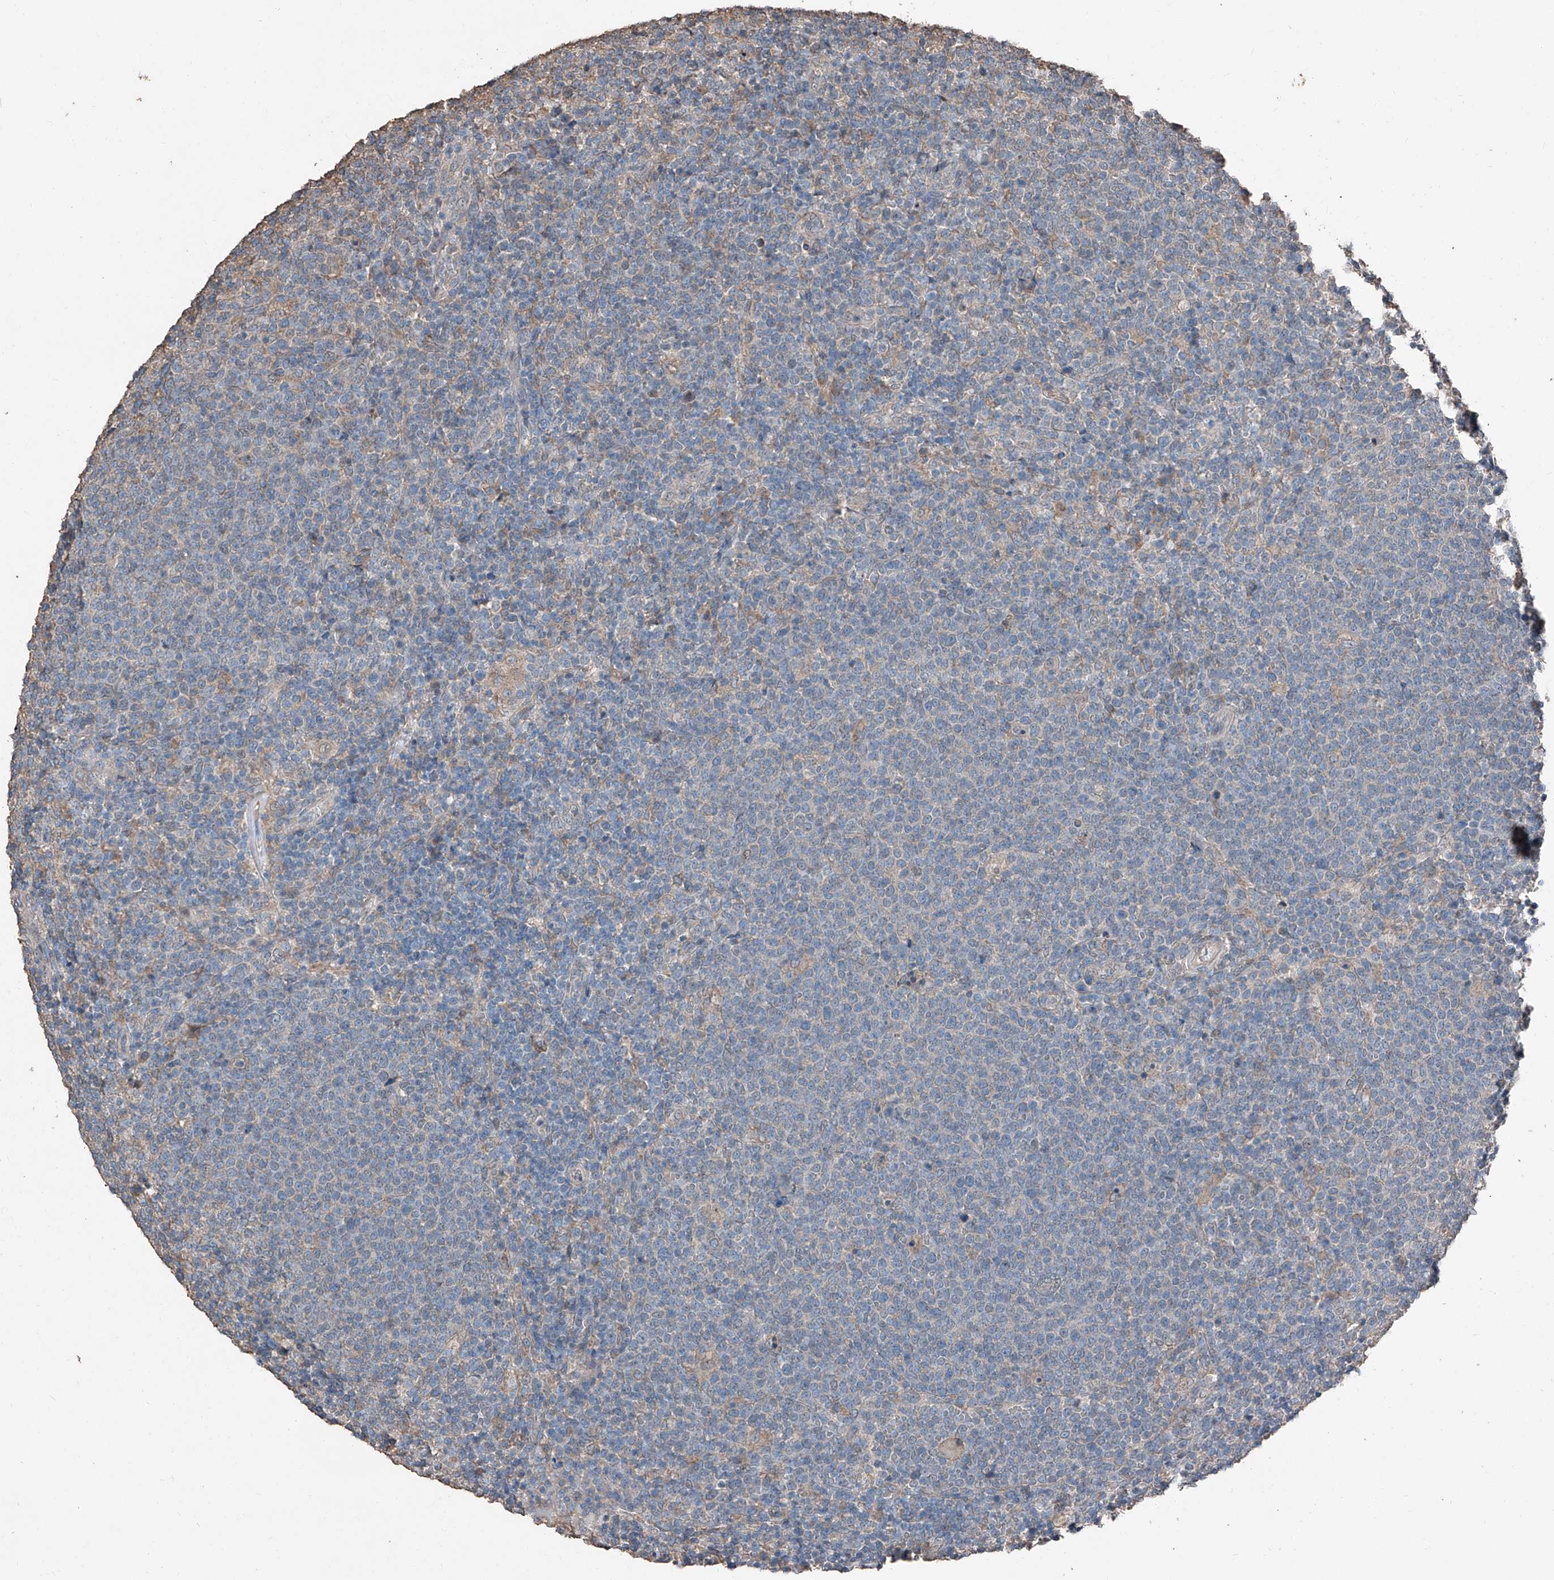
{"staining": {"intensity": "negative", "quantity": "none", "location": "none"}, "tissue": "lymphoma", "cell_type": "Tumor cells", "image_type": "cancer", "snomed": [{"axis": "morphology", "description": "Malignant lymphoma, non-Hodgkin's type, High grade"}, {"axis": "topography", "description": "Lymph node"}], "caption": "A histopathology image of human malignant lymphoma, non-Hodgkin's type (high-grade) is negative for staining in tumor cells.", "gene": "MAMLD1", "patient": {"sex": "male", "age": 61}}